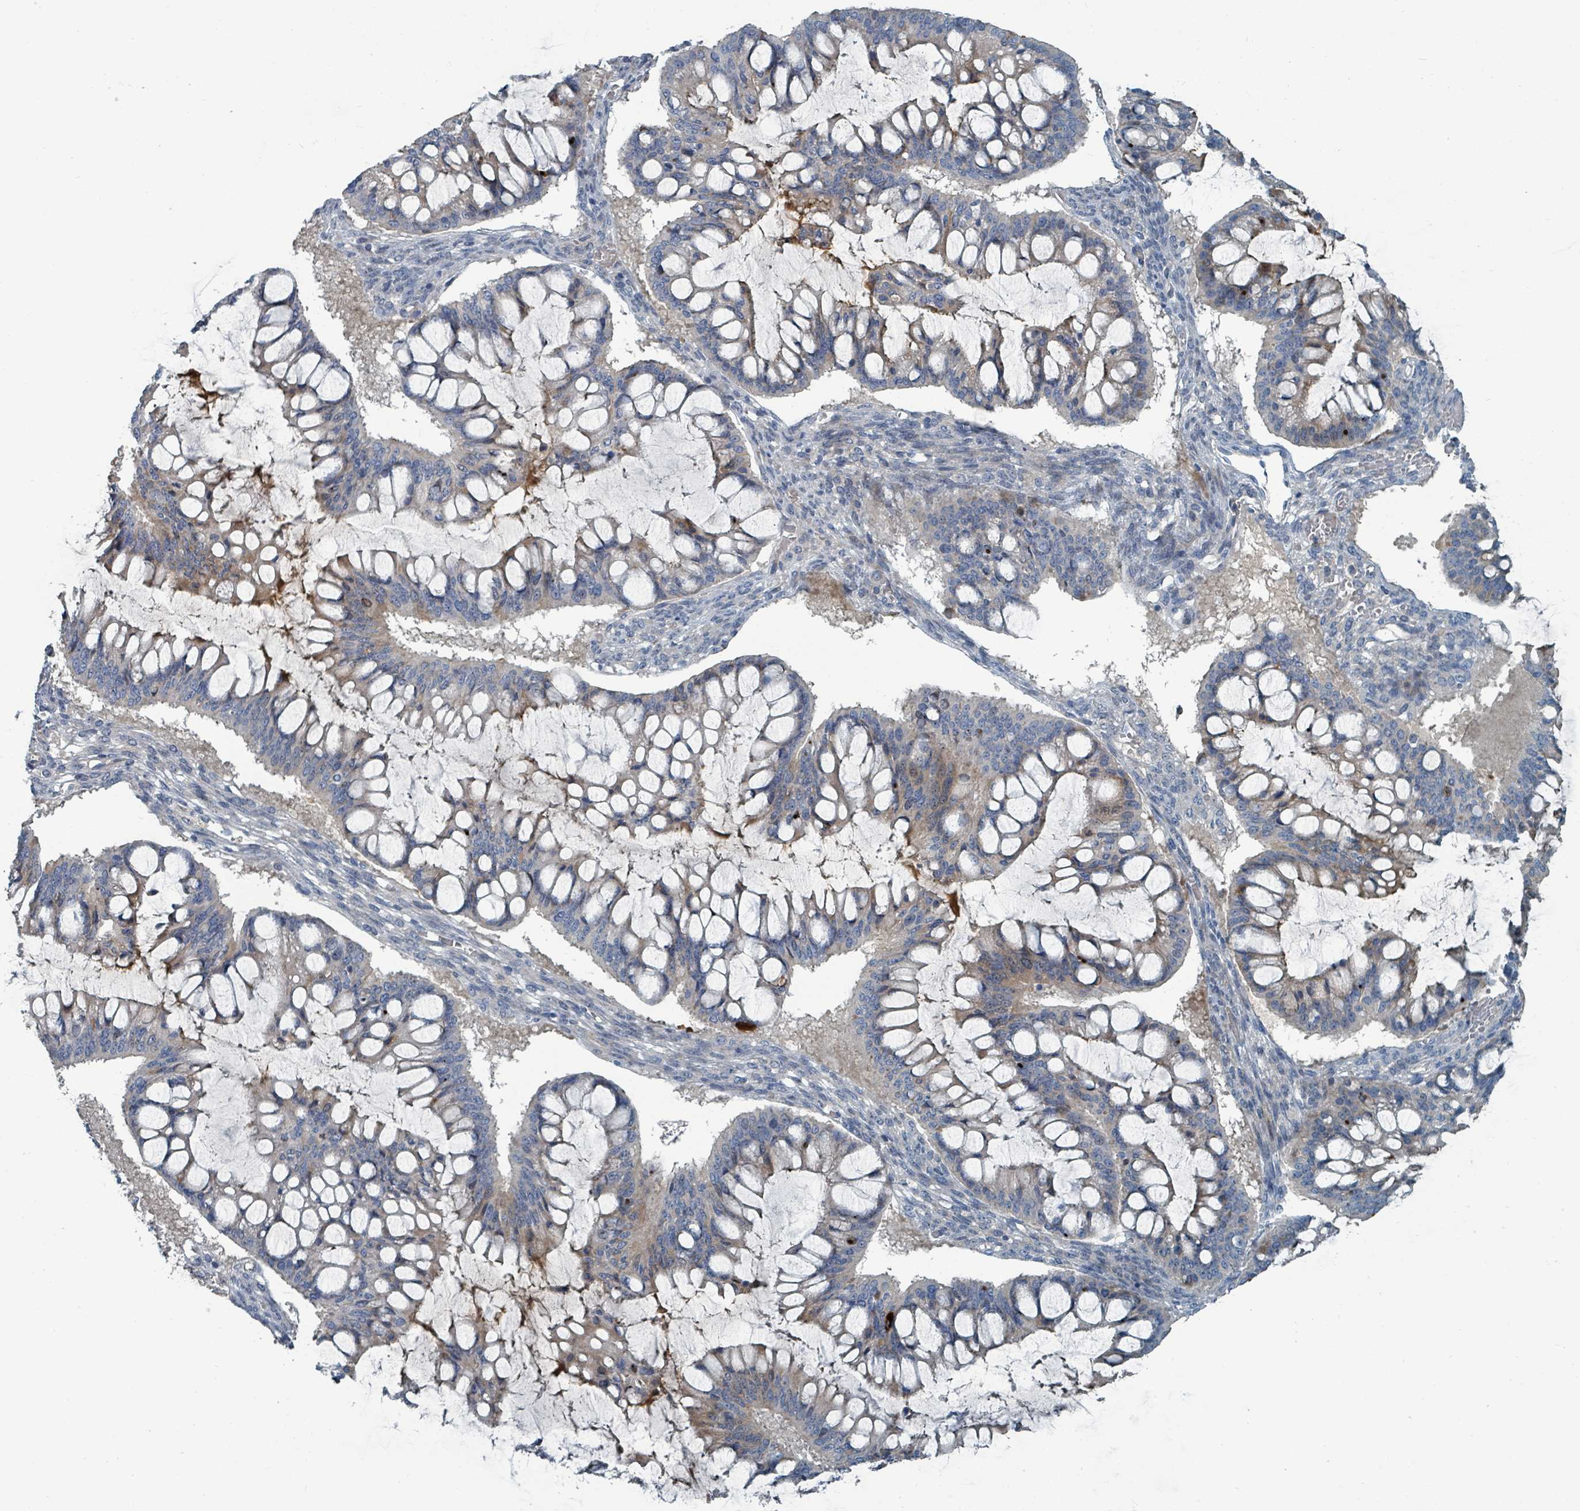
{"staining": {"intensity": "strong", "quantity": "<25%", "location": "cytoplasmic/membranous"}, "tissue": "ovarian cancer", "cell_type": "Tumor cells", "image_type": "cancer", "snomed": [{"axis": "morphology", "description": "Cystadenocarcinoma, mucinous, NOS"}, {"axis": "topography", "description": "Ovary"}], "caption": "Immunohistochemical staining of human ovarian cancer (mucinous cystadenocarcinoma) exhibits strong cytoplasmic/membranous protein staining in approximately <25% of tumor cells.", "gene": "SLC44A5", "patient": {"sex": "female", "age": 73}}